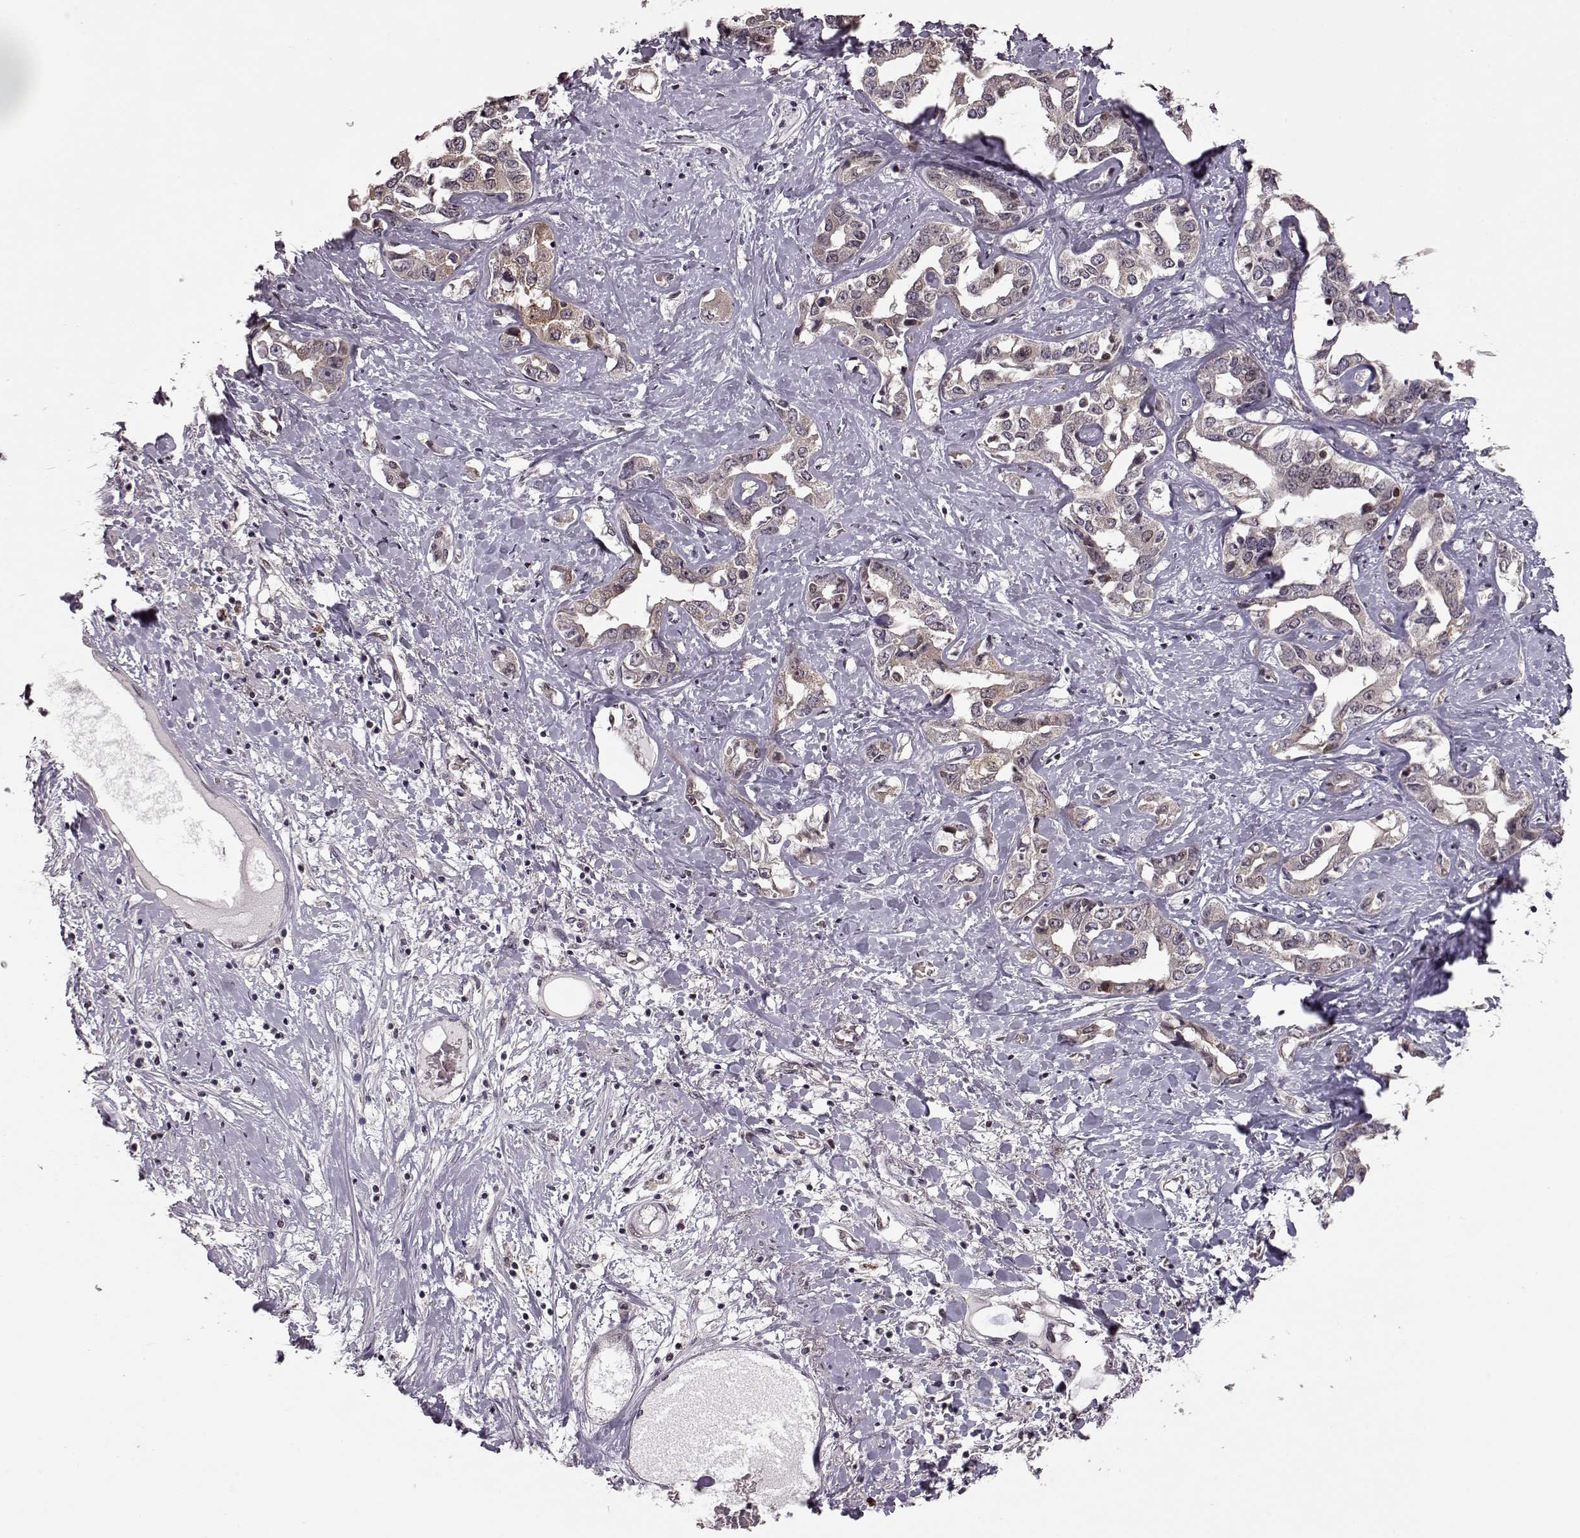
{"staining": {"intensity": "moderate", "quantity": ">75%", "location": "cytoplasmic/membranous"}, "tissue": "liver cancer", "cell_type": "Tumor cells", "image_type": "cancer", "snomed": [{"axis": "morphology", "description": "Cholangiocarcinoma"}, {"axis": "topography", "description": "Liver"}], "caption": "About >75% of tumor cells in liver cancer (cholangiocarcinoma) reveal moderate cytoplasmic/membranous protein staining as visualized by brown immunohistochemical staining.", "gene": "ELOVL5", "patient": {"sex": "male", "age": 59}}